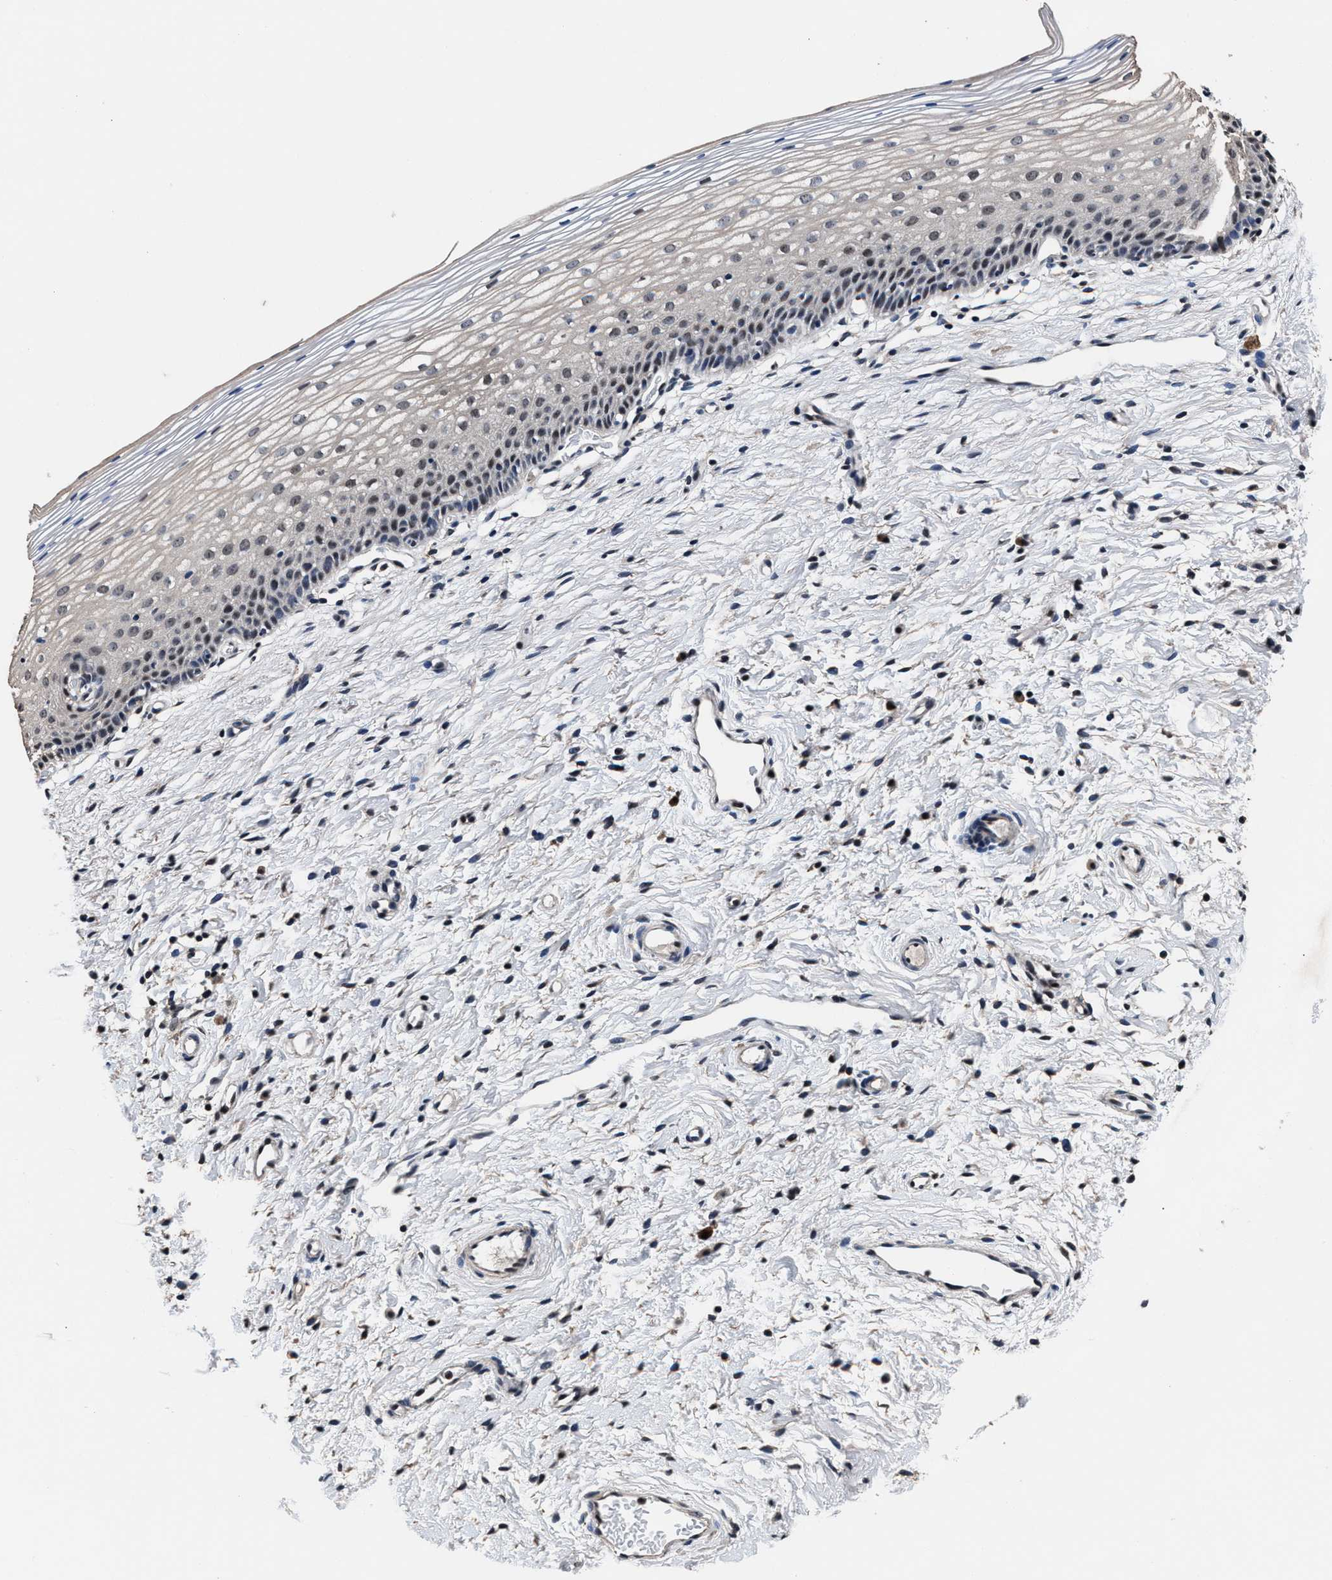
{"staining": {"intensity": "moderate", "quantity": ">75%", "location": "nuclear"}, "tissue": "cervix", "cell_type": "Glandular cells", "image_type": "normal", "snomed": [{"axis": "morphology", "description": "Normal tissue, NOS"}, {"axis": "topography", "description": "Cervix"}], "caption": "The immunohistochemical stain labels moderate nuclear positivity in glandular cells of unremarkable cervix.", "gene": "USP16", "patient": {"sex": "female", "age": 72}}